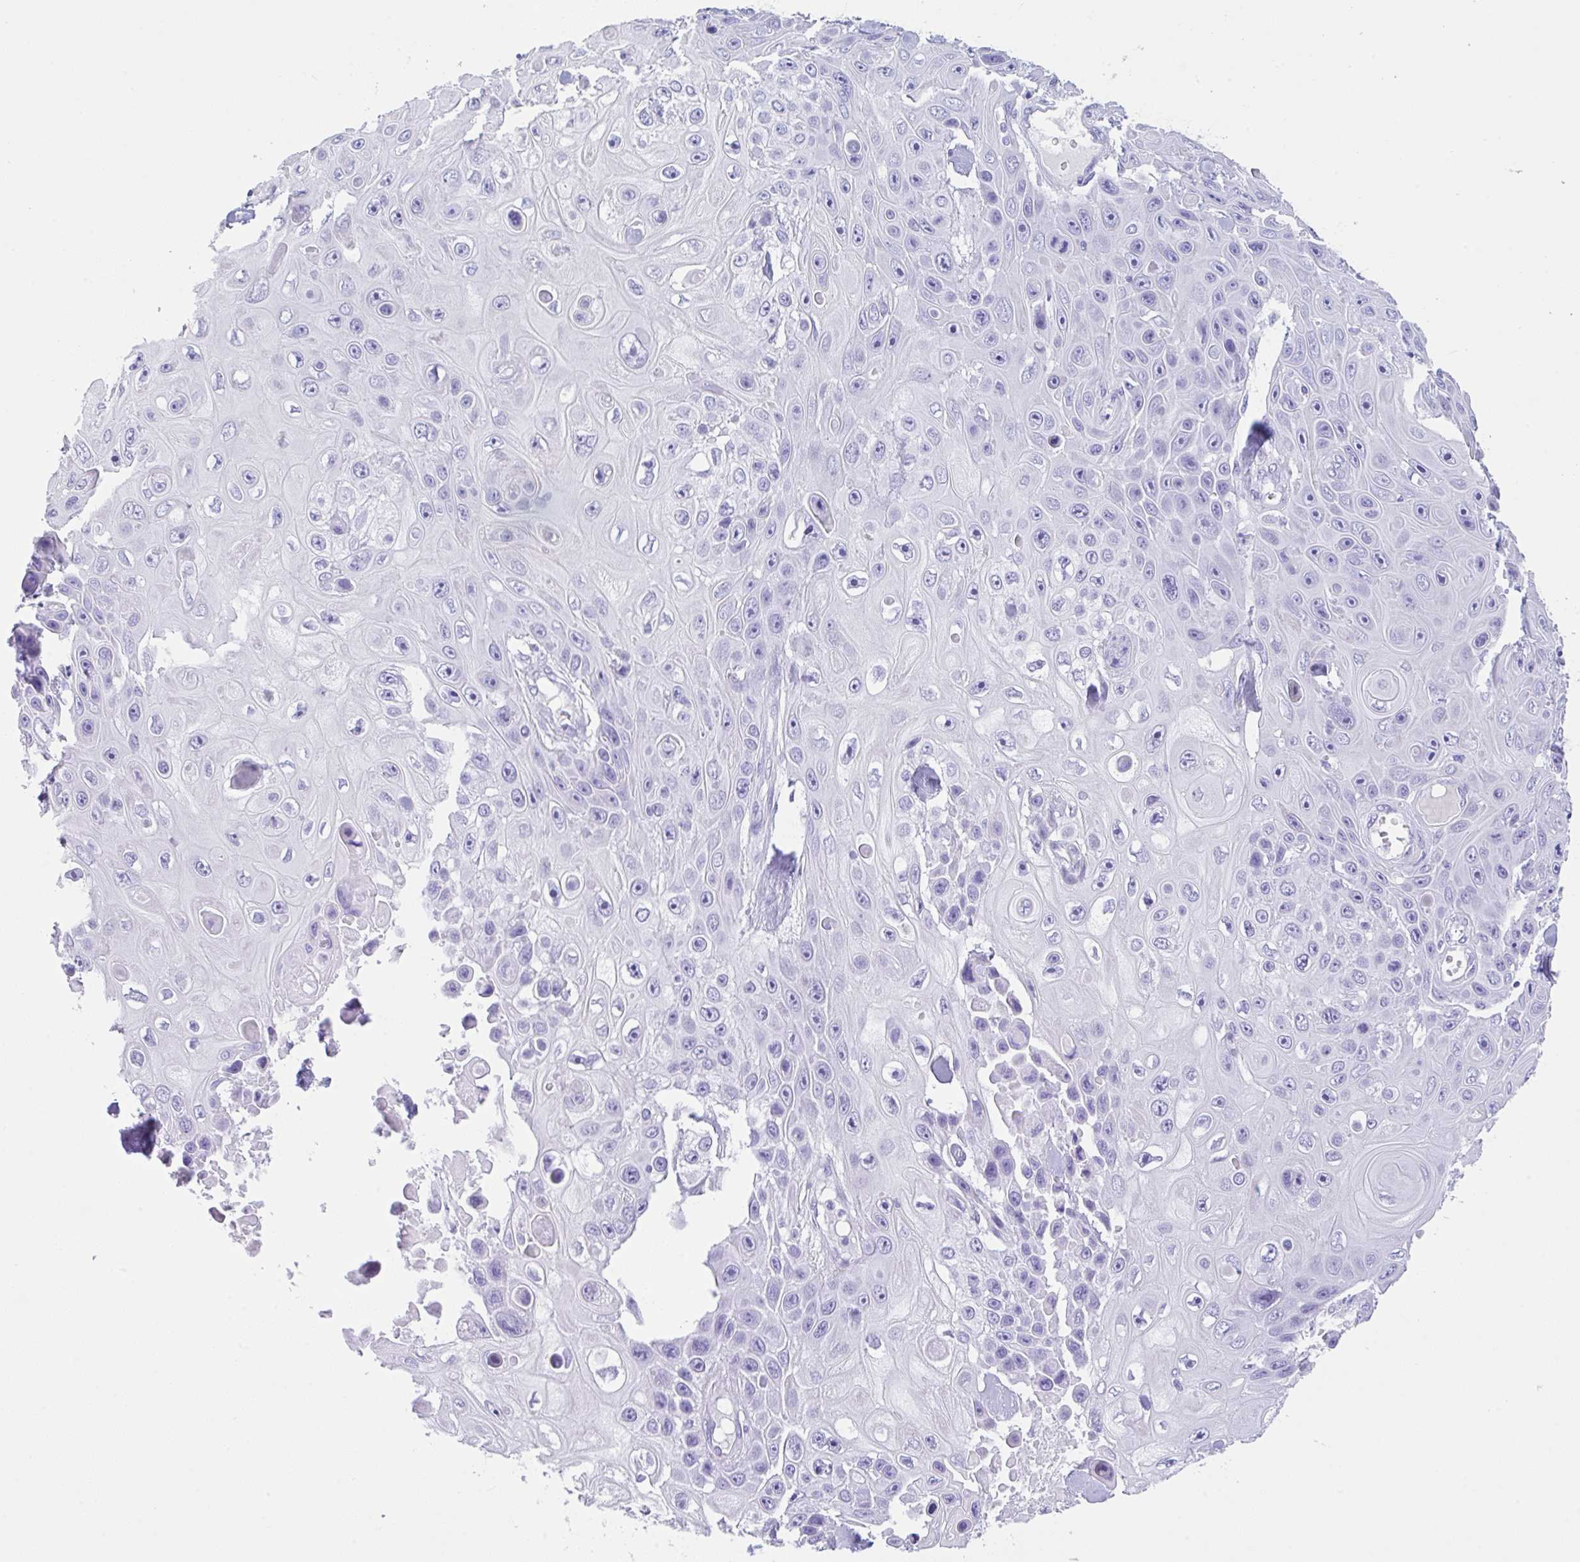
{"staining": {"intensity": "negative", "quantity": "none", "location": "none"}, "tissue": "skin cancer", "cell_type": "Tumor cells", "image_type": "cancer", "snomed": [{"axis": "morphology", "description": "Squamous cell carcinoma, NOS"}, {"axis": "topography", "description": "Skin"}], "caption": "DAB (3,3'-diaminobenzidine) immunohistochemical staining of human skin squamous cell carcinoma demonstrates no significant staining in tumor cells.", "gene": "CPA1", "patient": {"sex": "male", "age": 82}}